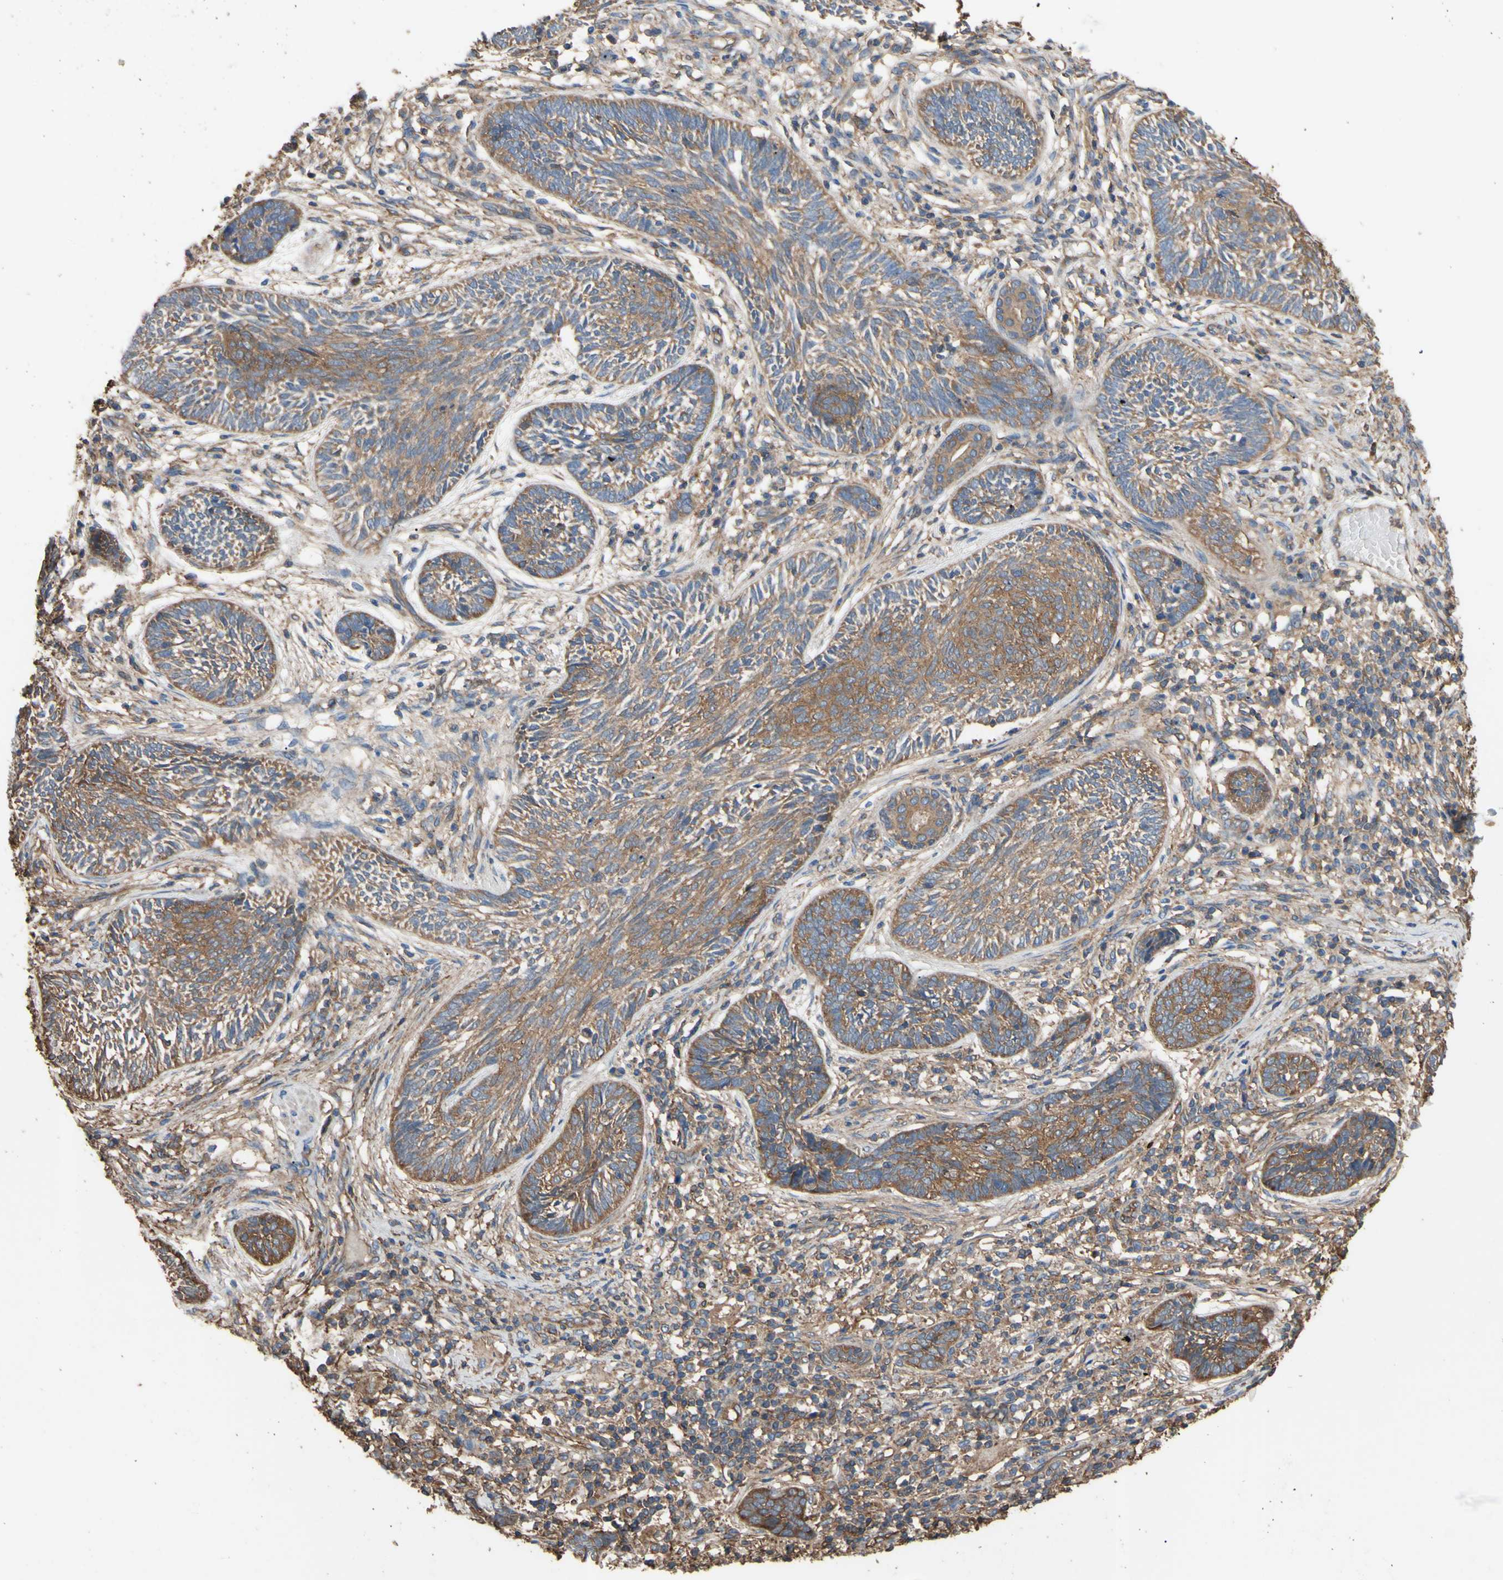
{"staining": {"intensity": "moderate", "quantity": ">75%", "location": "cytoplasmic/membranous"}, "tissue": "skin cancer", "cell_type": "Tumor cells", "image_type": "cancer", "snomed": [{"axis": "morphology", "description": "Papilloma, NOS"}, {"axis": "morphology", "description": "Basal cell carcinoma"}, {"axis": "topography", "description": "Skin"}], "caption": "Protein staining by immunohistochemistry (IHC) demonstrates moderate cytoplasmic/membranous staining in about >75% of tumor cells in skin papilloma. The staining was performed using DAB, with brown indicating positive protein expression. Nuclei are stained blue with hematoxylin.", "gene": "CTTN", "patient": {"sex": "male", "age": 87}}